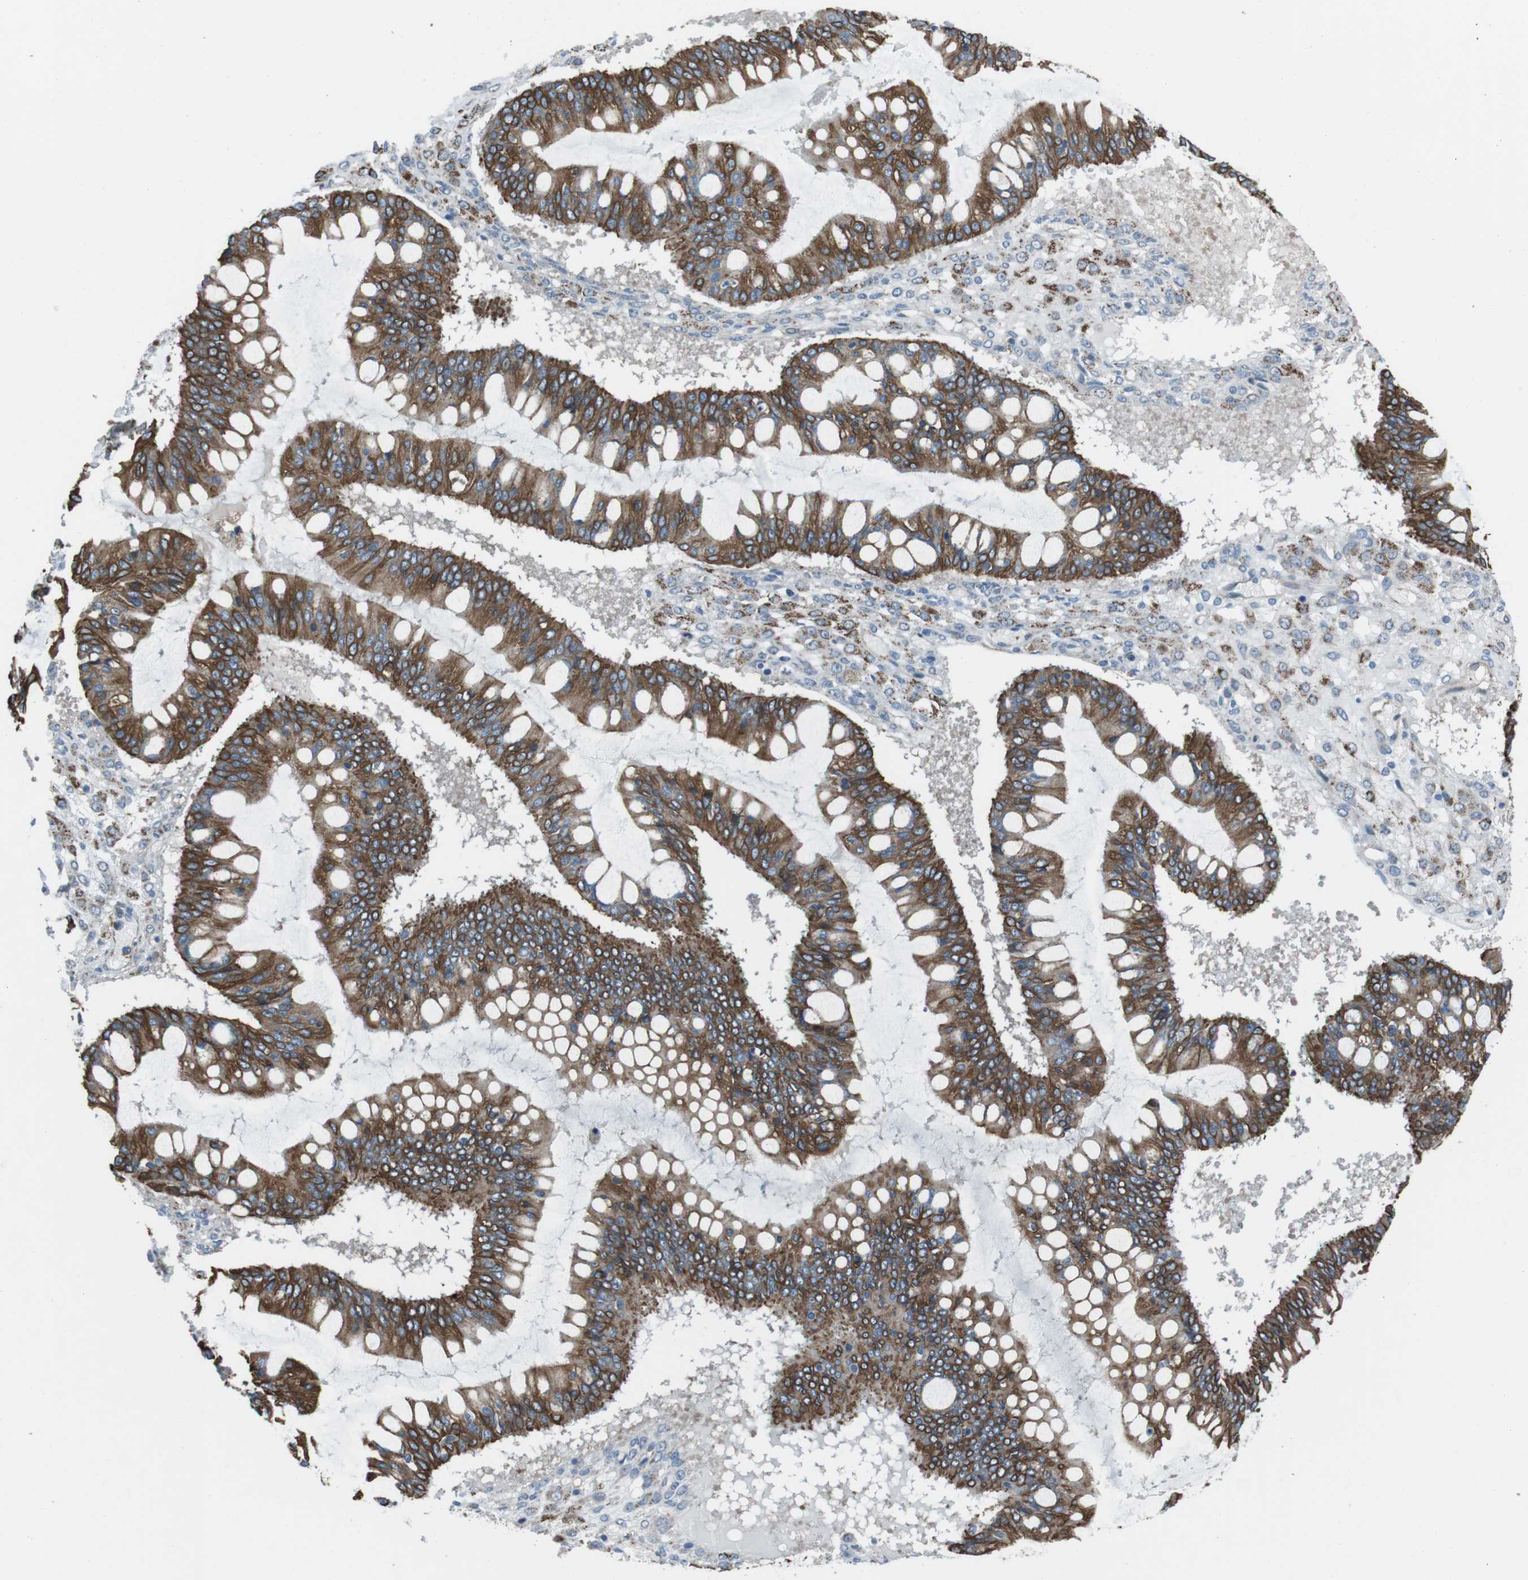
{"staining": {"intensity": "strong", "quantity": ">75%", "location": "cytoplasmic/membranous"}, "tissue": "ovarian cancer", "cell_type": "Tumor cells", "image_type": "cancer", "snomed": [{"axis": "morphology", "description": "Cystadenocarcinoma, mucinous, NOS"}, {"axis": "topography", "description": "Ovary"}], "caption": "Protein expression analysis of mucinous cystadenocarcinoma (ovarian) exhibits strong cytoplasmic/membranous positivity in about >75% of tumor cells.", "gene": "FAM174B", "patient": {"sex": "female", "age": 73}}